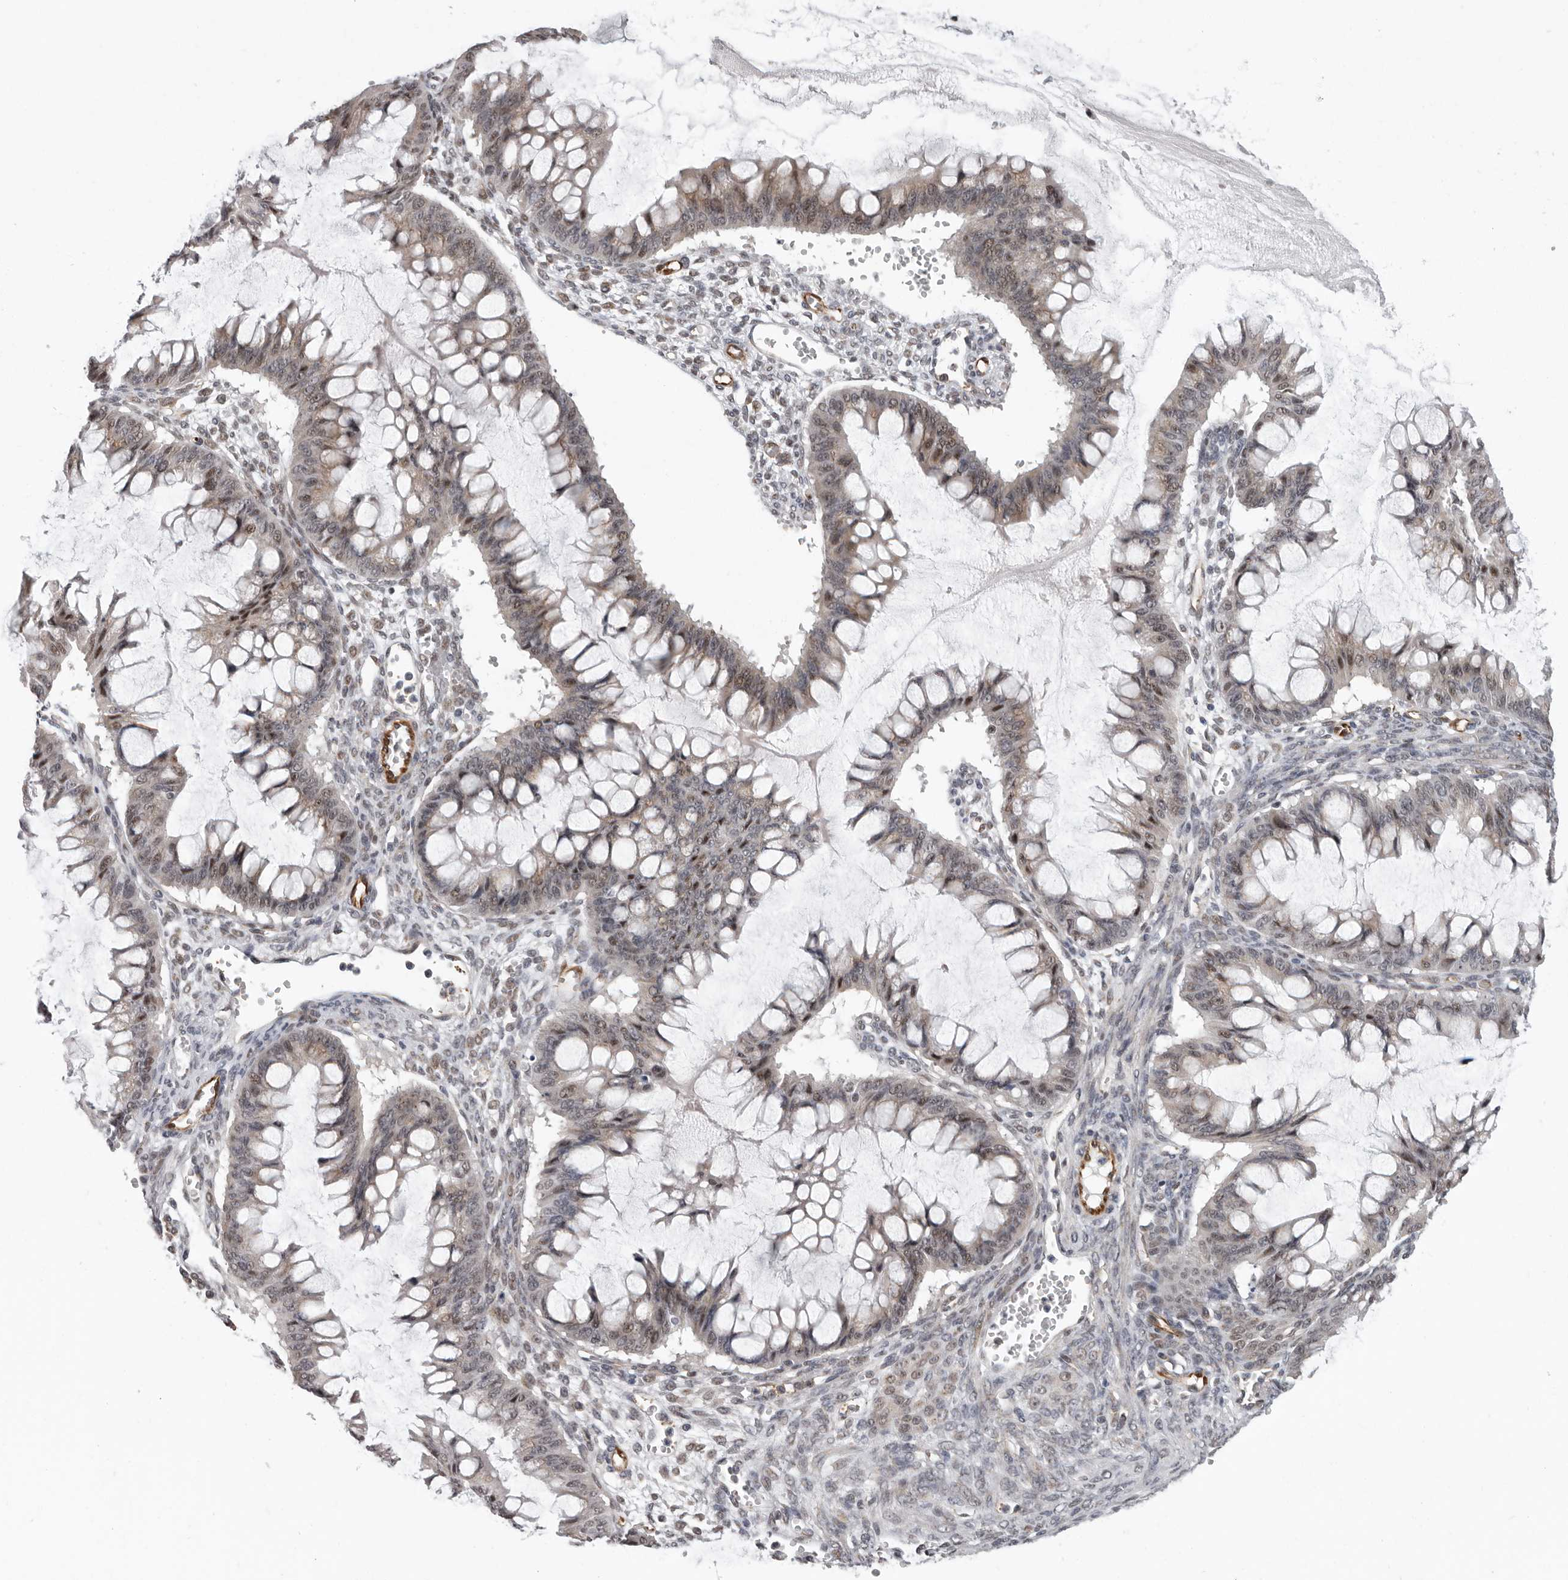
{"staining": {"intensity": "weak", "quantity": "25%-75%", "location": "nuclear"}, "tissue": "ovarian cancer", "cell_type": "Tumor cells", "image_type": "cancer", "snomed": [{"axis": "morphology", "description": "Cystadenocarcinoma, mucinous, NOS"}, {"axis": "topography", "description": "Ovary"}], "caption": "Weak nuclear expression for a protein is seen in about 25%-75% of tumor cells of ovarian cancer using immunohistochemistry.", "gene": "RALGPS2", "patient": {"sex": "female", "age": 73}}